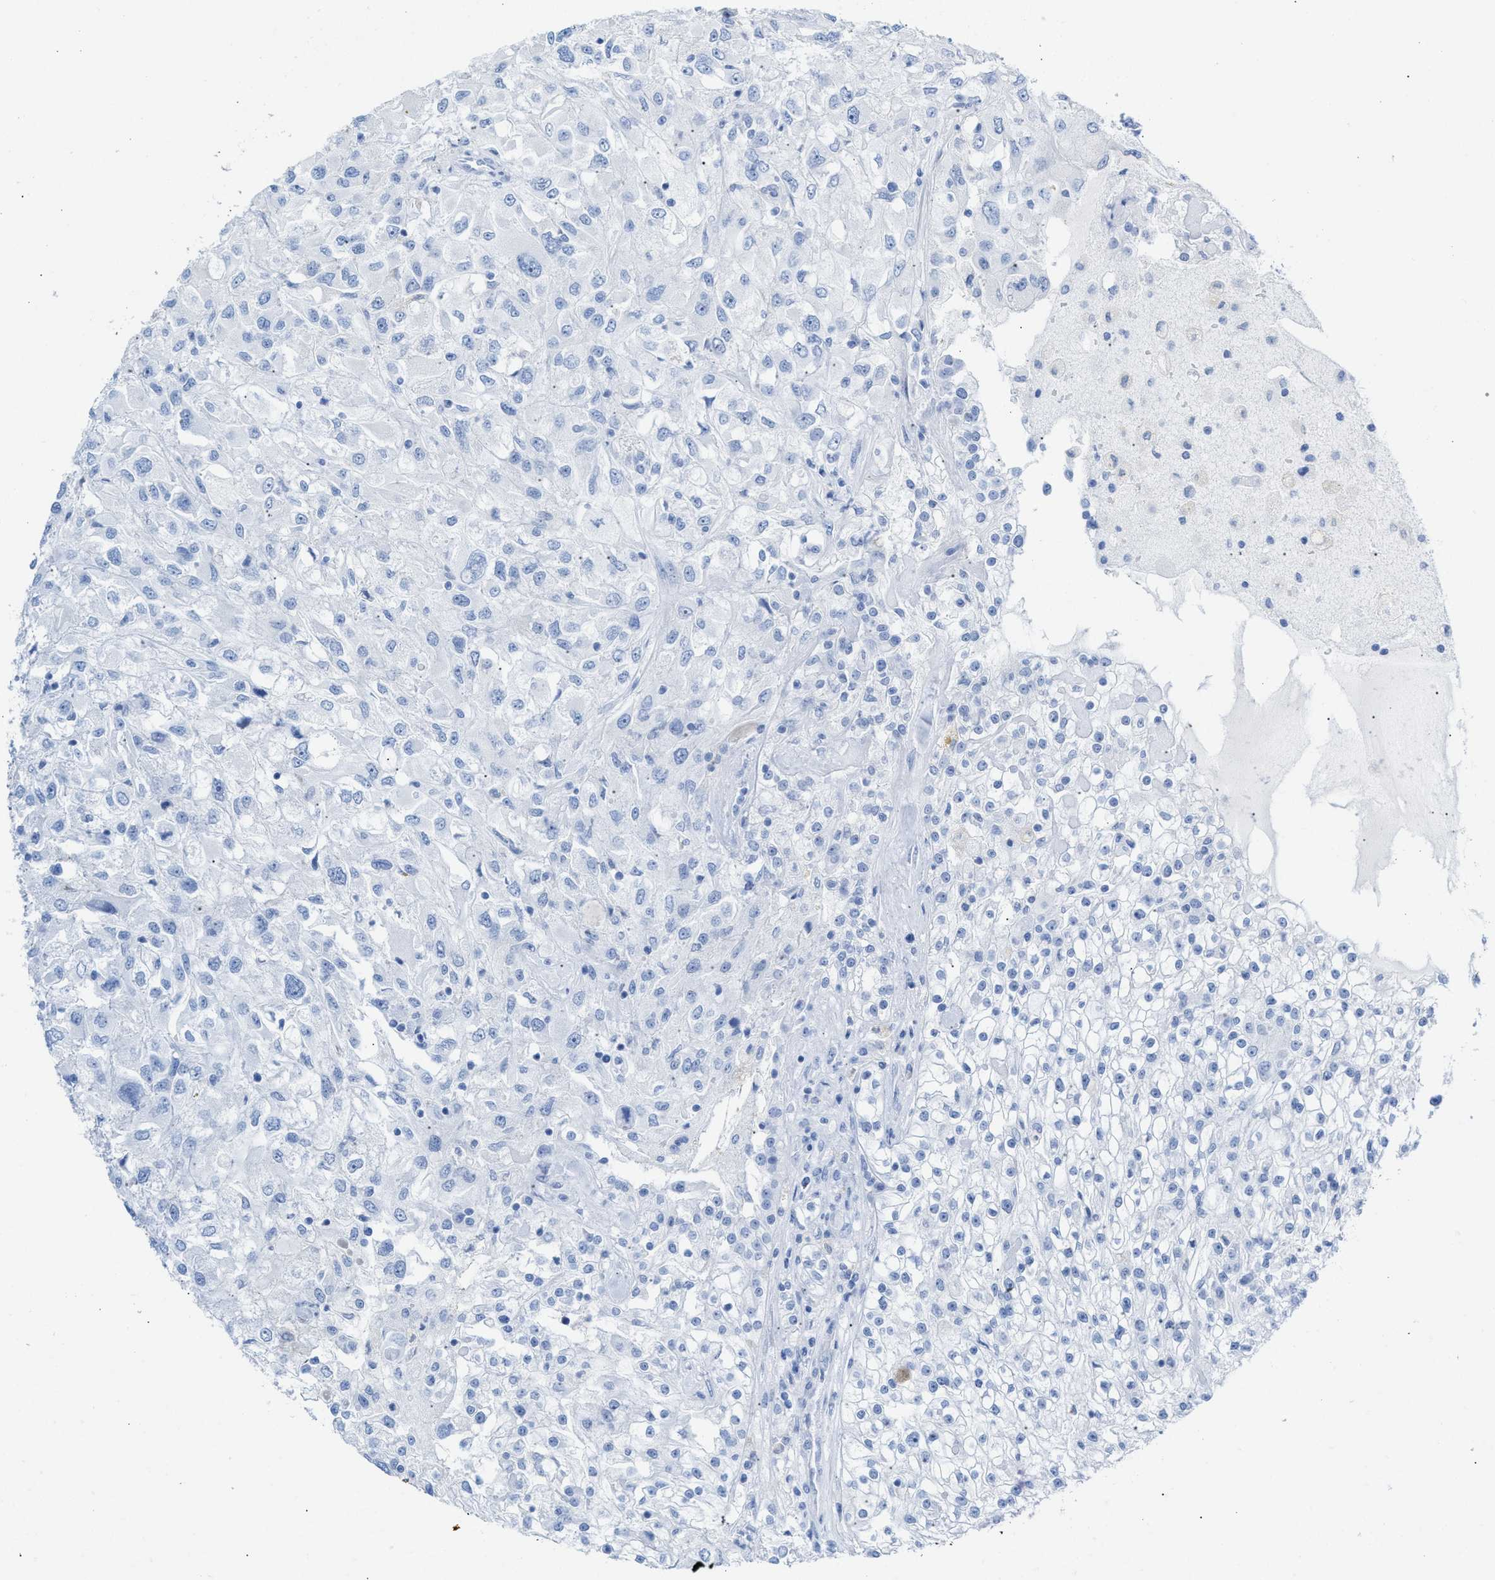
{"staining": {"intensity": "negative", "quantity": "none", "location": "none"}, "tissue": "renal cancer", "cell_type": "Tumor cells", "image_type": "cancer", "snomed": [{"axis": "morphology", "description": "Adenocarcinoma, NOS"}, {"axis": "topography", "description": "Kidney"}], "caption": "This micrograph is of renal cancer (adenocarcinoma) stained with IHC to label a protein in brown with the nuclei are counter-stained blue. There is no staining in tumor cells.", "gene": "CPA1", "patient": {"sex": "female", "age": 52}}